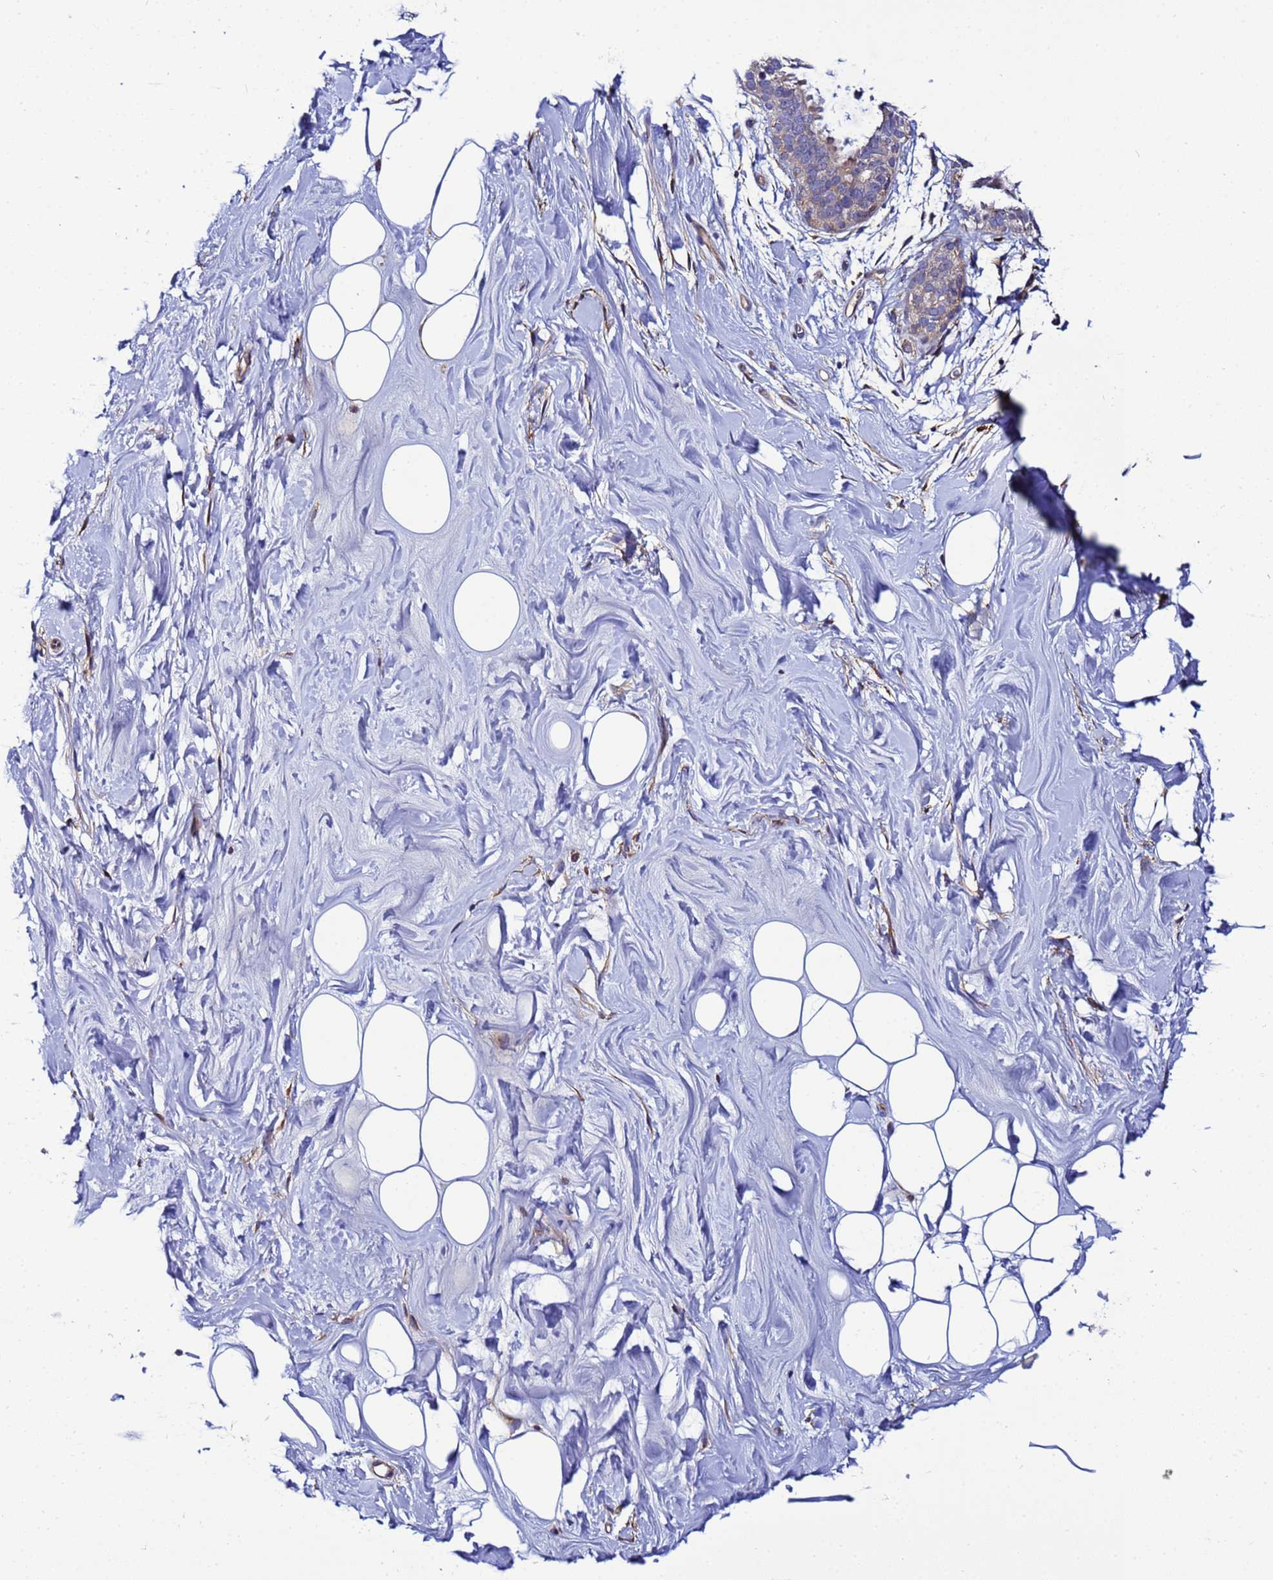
{"staining": {"intensity": "moderate", "quantity": ">75%", "location": "cytoplasmic/membranous"}, "tissue": "adipose tissue", "cell_type": "Adipocytes", "image_type": "normal", "snomed": [{"axis": "morphology", "description": "Normal tissue, NOS"}, {"axis": "topography", "description": "Breast"}], "caption": "Protein staining of normal adipose tissue displays moderate cytoplasmic/membranous positivity in about >75% of adipocytes.", "gene": "JRKL", "patient": {"sex": "female", "age": 26}}